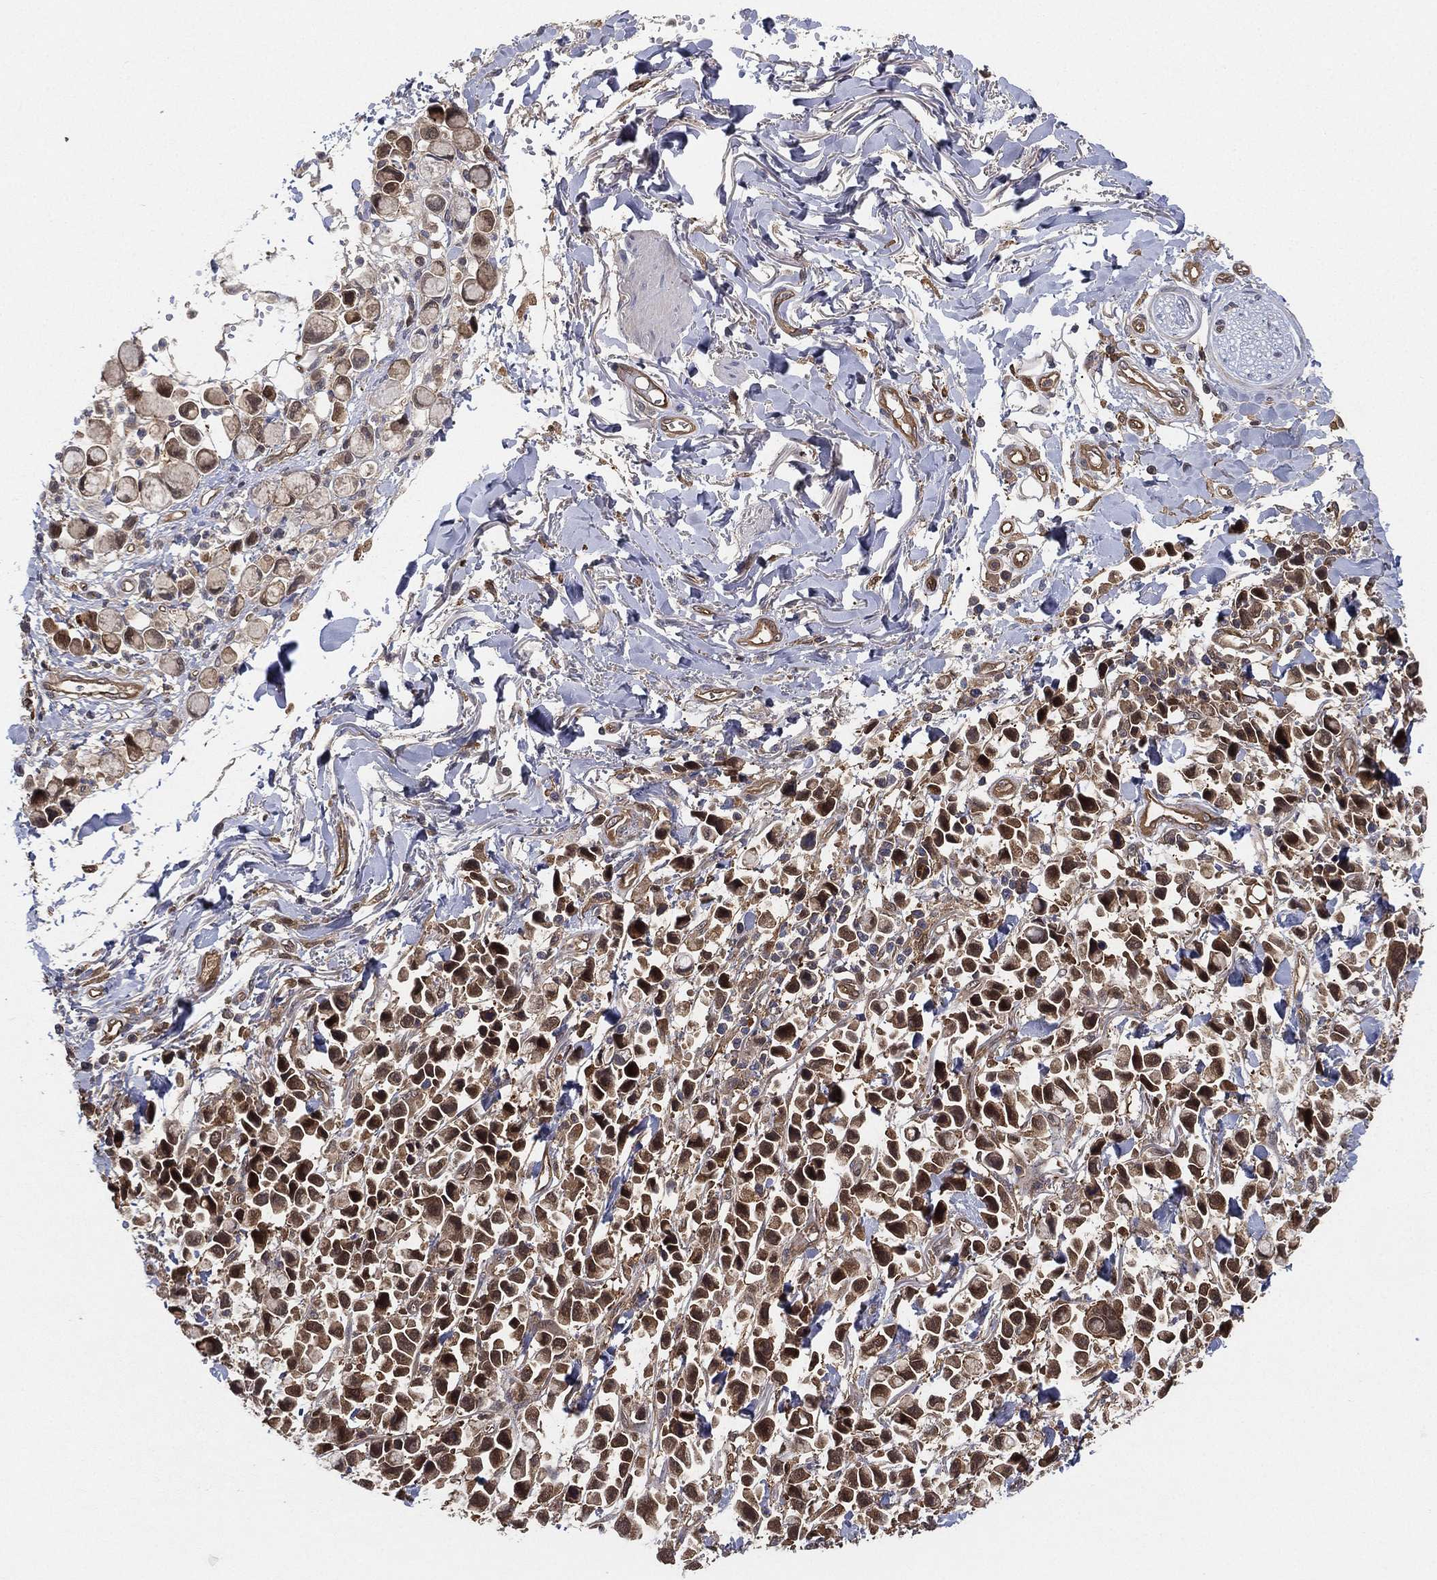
{"staining": {"intensity": "strong", "quantity": "25%-75%", "location": "cytoplasmic/membranous,nuclear"}, "tissue": "stomach cancer", "cell_type": "Tumor cells", "image_type": "cancer", "snomed": [{"axis": "morphology", "description": "Adenocarcinoma, NOS"}, {"axis": "topography", "description": "Stomach"}], "caption": "Human stomach cancer (adenocarcinoma) stained for a protein (brown) displays strong cytoplasmic/membranous and nuclear positive staining in approximately 25%-75% of tumor cells.", "gene": "PSMG4", "patient": {"sex": "female", "age": 81}}